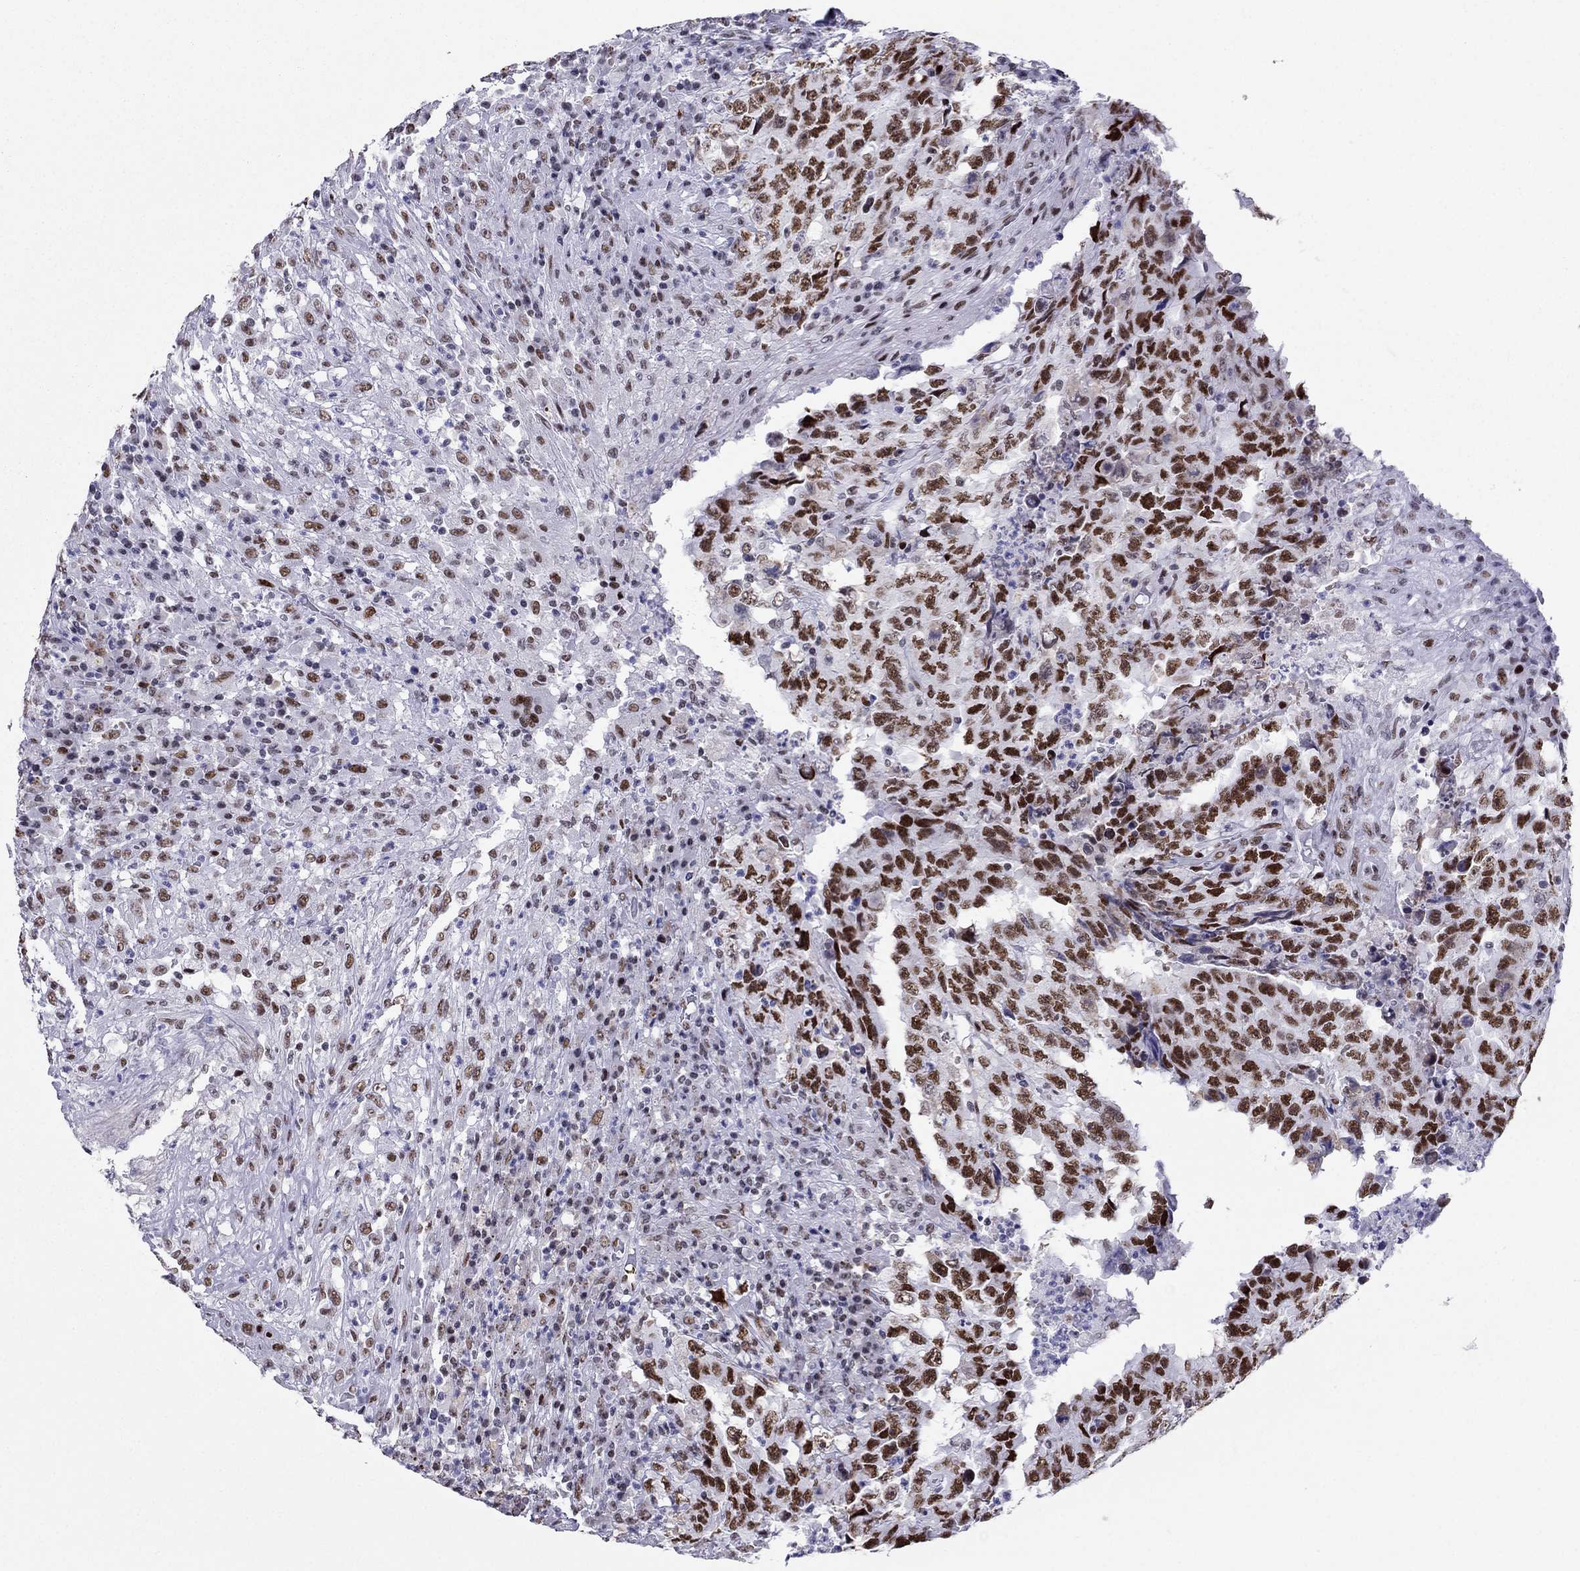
{"staining": {"intensity": "strong", "quantity": "25%-75%", "location": "nuclear"}, "tissue": "testis cancer", "cell_type": "Tumor cells", "image_type": "cancer", "snomed": [{"axis": "morphology", "description": "Necrosis, NOS"}, {"axis": "morphology", "description": "Carcinoma, Embryonal, NOS"}, {"axis": "topography", "description": "Testis"}], "caption": "IHC photomicrograph of embryonal carcinoma (testis) stained for a protein (brown), which reveals high levels of strong nuclear positivity in about 25%-75% of tumor cells.", "gene": "PPM1G", "patient": {"sex": "male", "age": 19}}